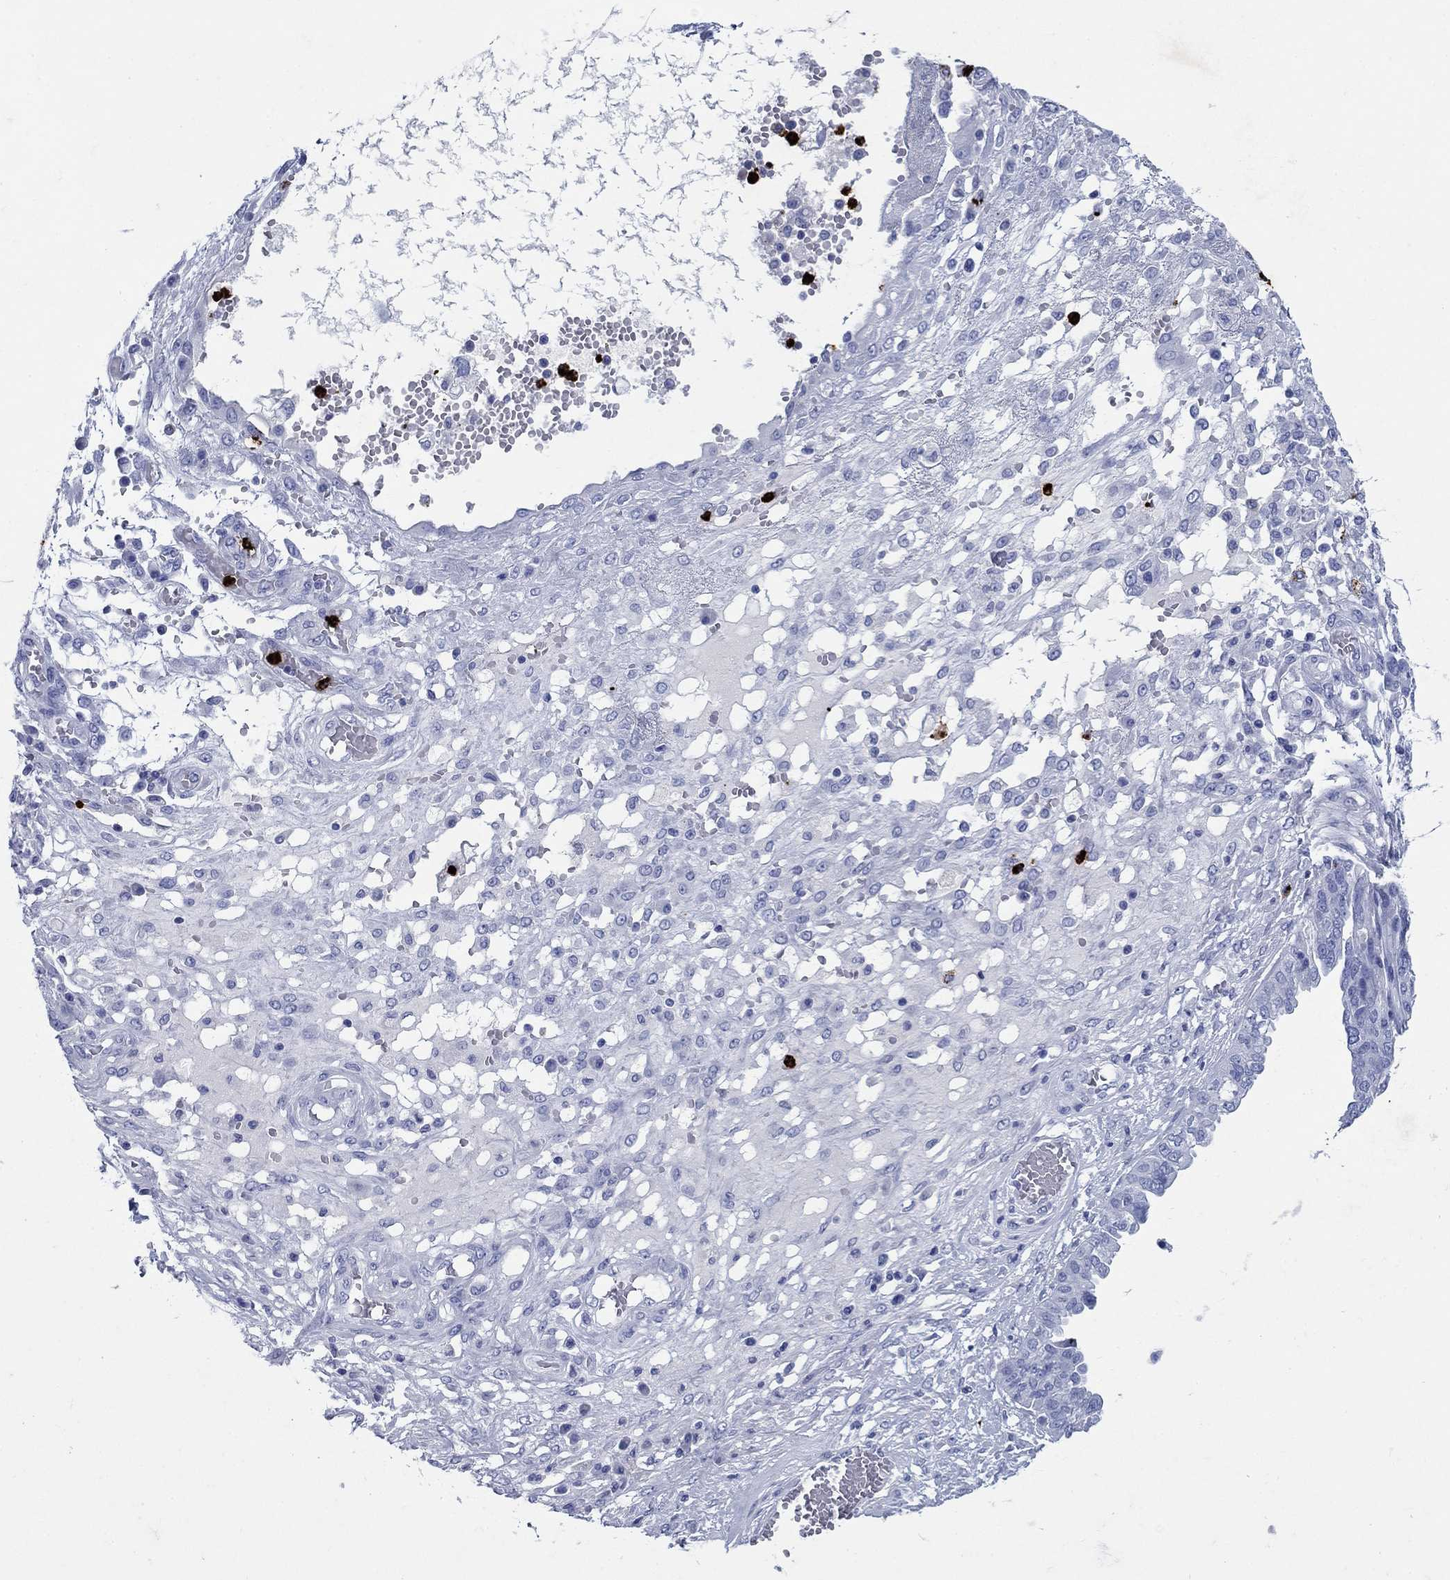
{"staining": {"intensity": "negative", "quantity": "none", "location": "none"}, "tissue": "ovarian cancer", "cell_type": "Tumor cells", "image_type": "cancer", "snomed": [{"axis": "morphology", "description": "Cystadenocarcinoma, serous, NOS"}, {"axis": "topography", "description": "Ovary"}], "caption": "Tumor cells are negative for protein expression in human ovarian cancer. Brightfield microscopy of IHC stained with DAB (3,3'-diaminobenzidine) (brown) and hematoxylin (blue), captured at high magnification.", "gene": "AZU1", "patient": {"sex": "female", "age": 67}}